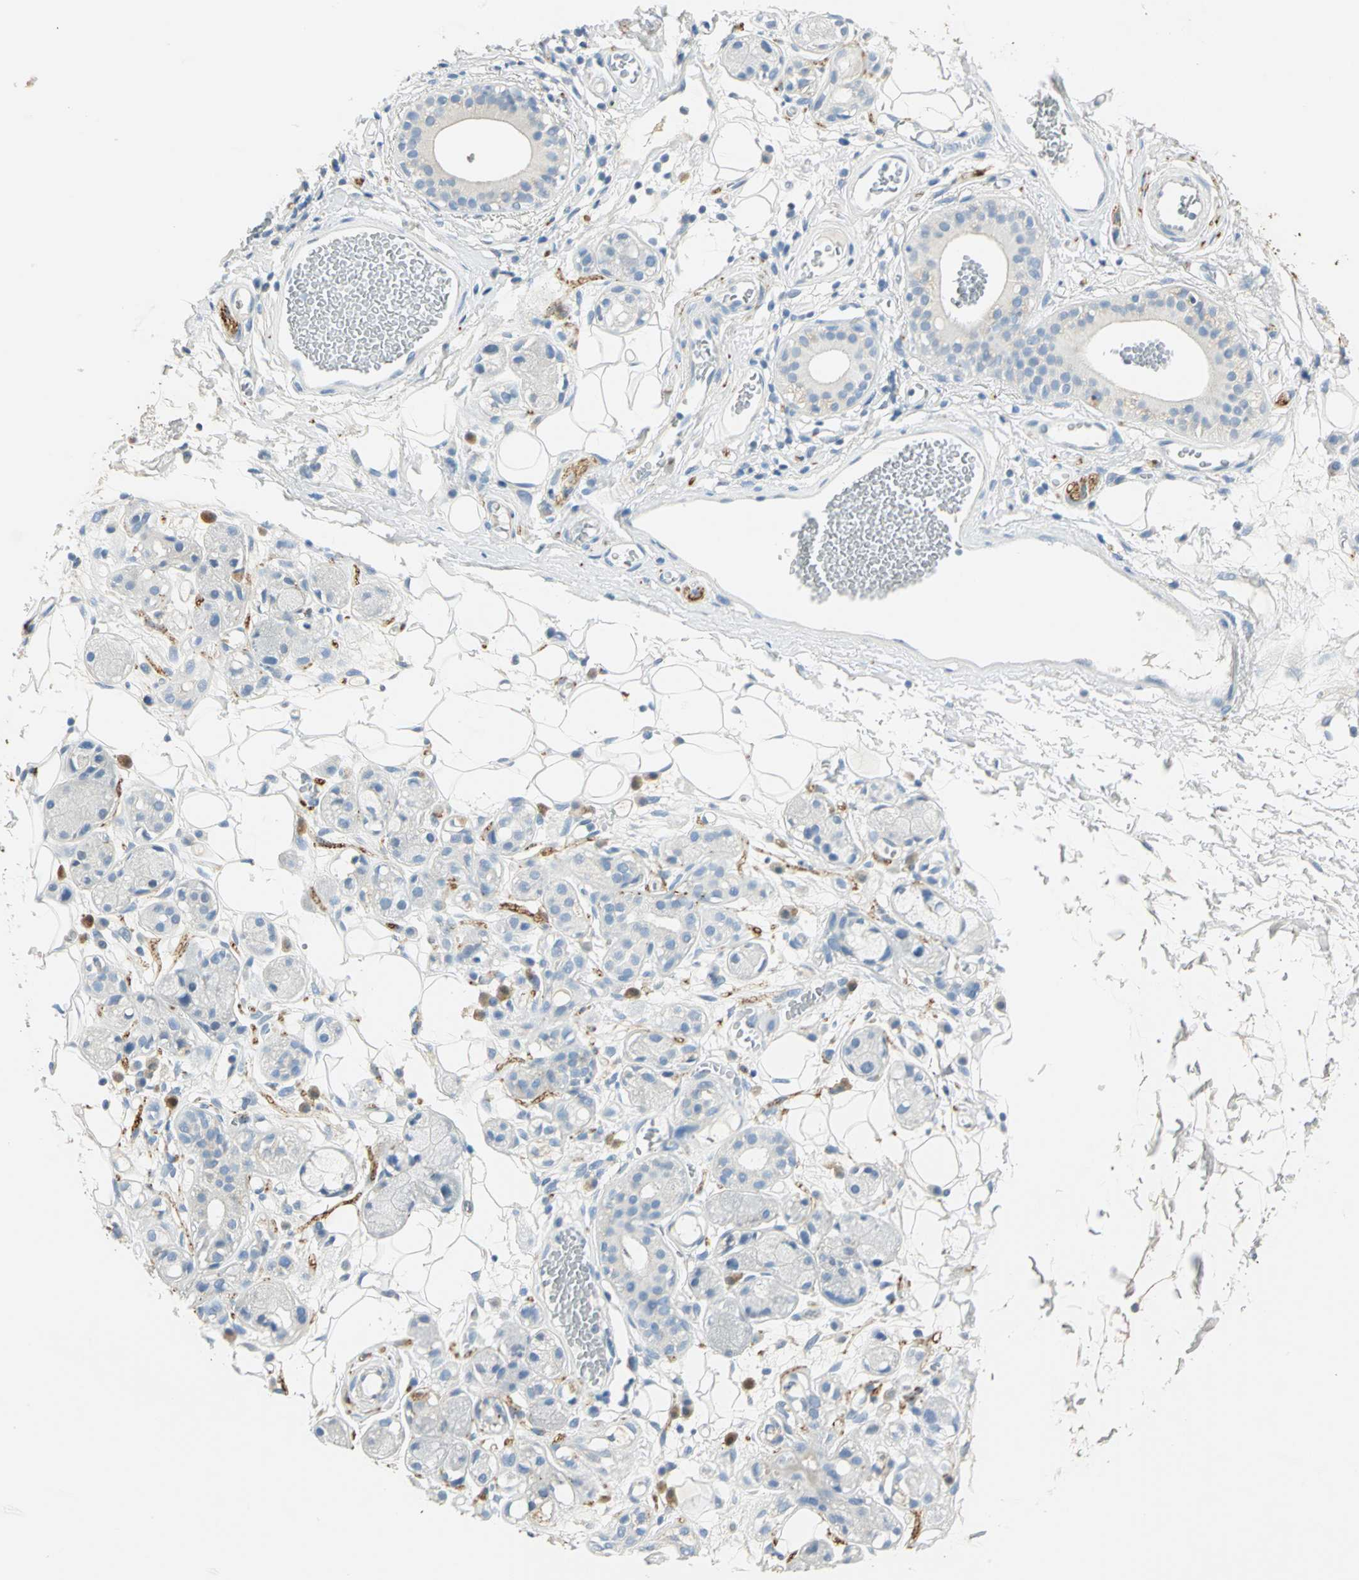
{"staining": {"intensity": "negative", "quantity": "none", "location": "none"}, "tissue": "adipose tissue", "cell_type": "Adipocytes", "image_type": "normal", "snomed": [{"axis": "morphology", "description": "Normal tissue, NOS"}, {"axis": "morphology", "description": "Inflammation, NOS"}, {"axis": "topography", "description": "Vascular tissue"}, {"axis": "topography", "description": "Salivary gland"}], "caption": "Protein analysis of normal adipose tissue shows no significant expression in adipocytes. Brightfield microscopy of IHC stained with DAB (3,3'-diaminobenzidine) (brown) and hematoxylin (blue), captured at high magnification.", "gene": "UCHL1", "patient": {"sex": "female", "age": 75}}